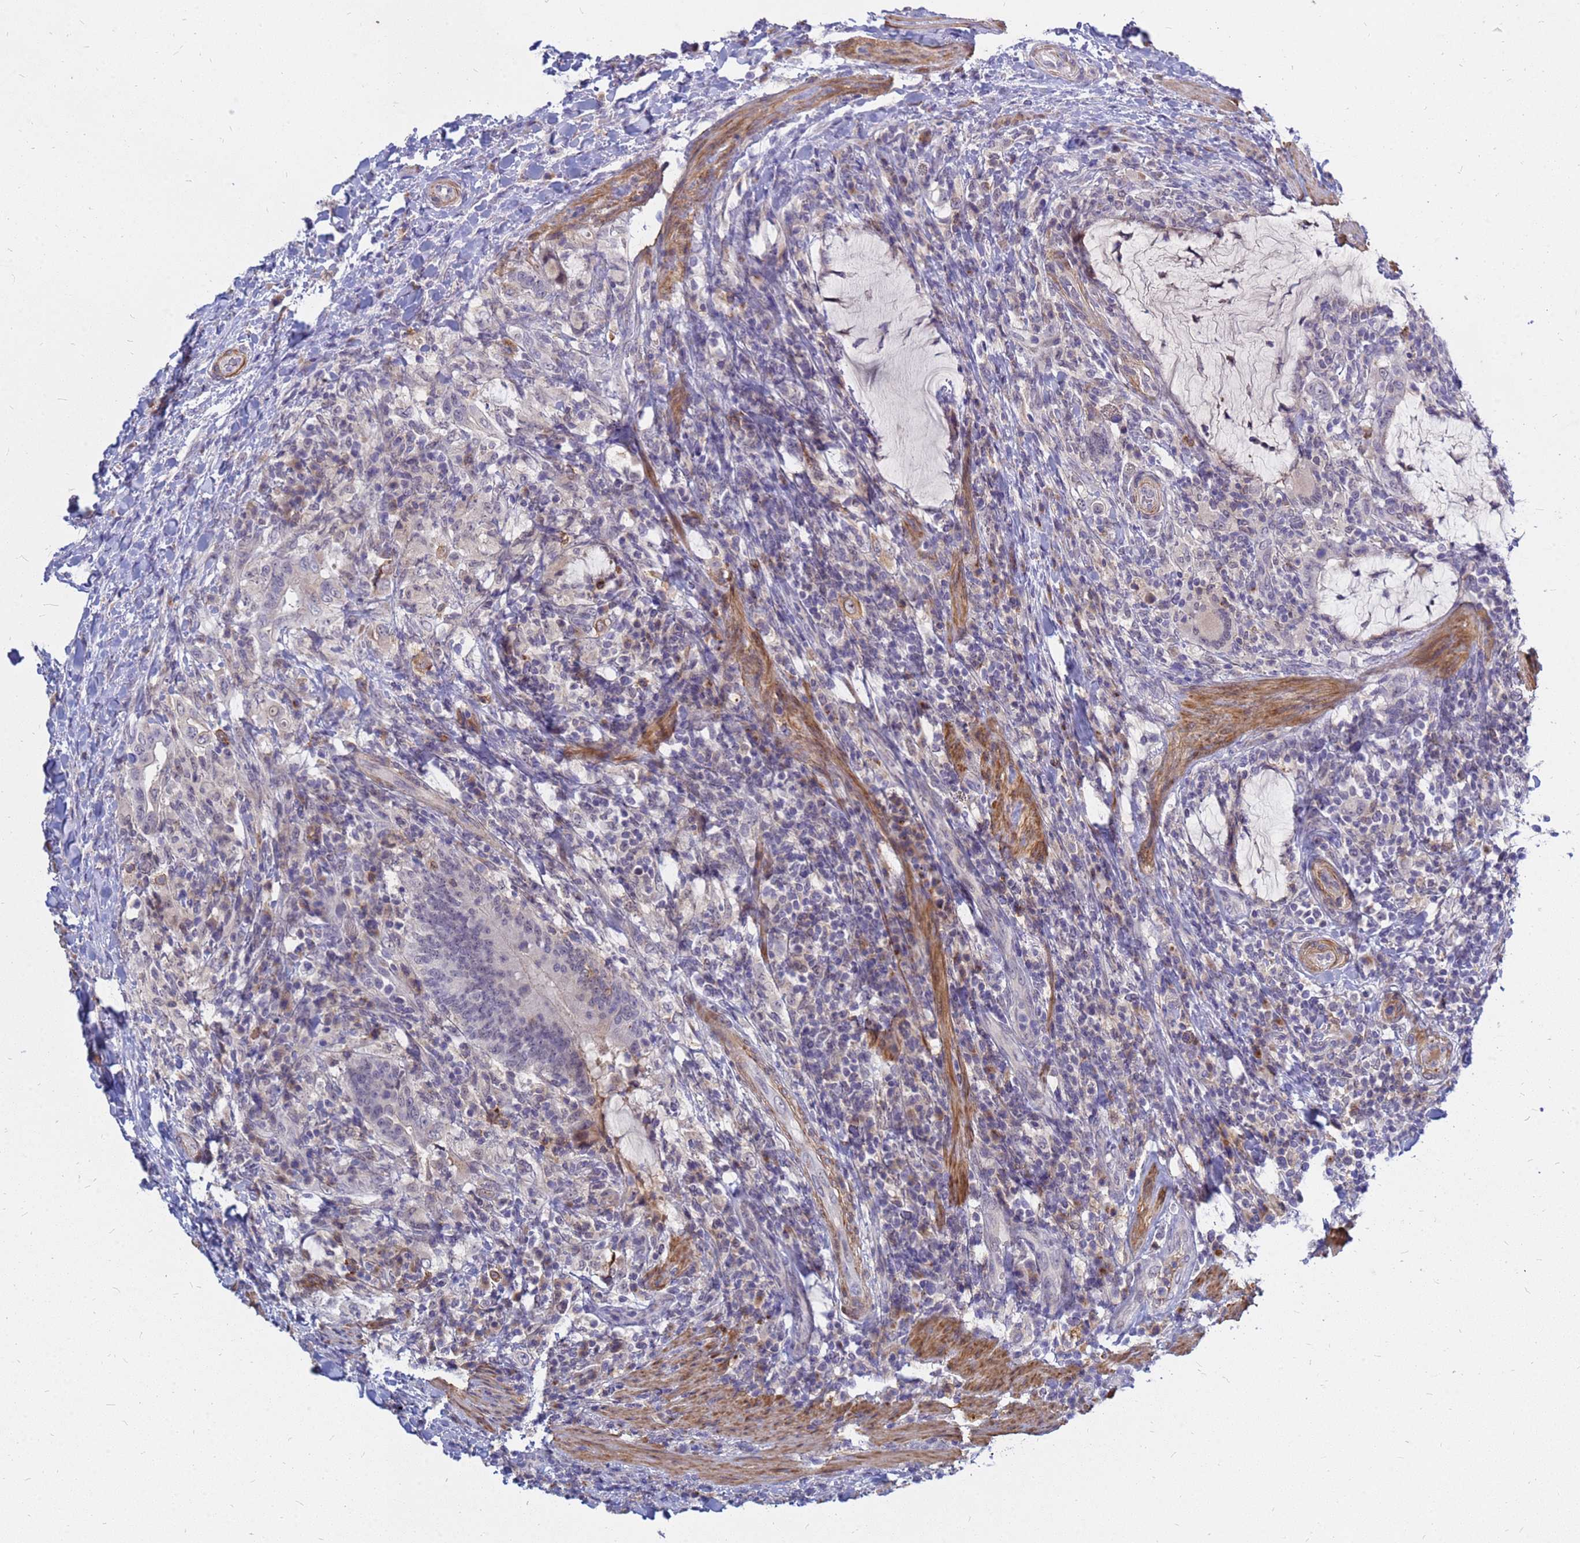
{"staining": {"intensity": "weak", "quantity": "<25%", "location": "nuclear"}, "tissue": "colorectal cancer", "cell_type": "Tumor cells", "image_type": "cancer", "snomed": [{"axis": "morphology", "description": "Adenocarcinoma, NOS"}, {"axis": "topography", "description": "Colon"}], "caption": "This micrograph is of colorectal cancer (adenocarcinoma) stained with immunohistochemistry (IHC) to label a protein in brown with the nuclei are counter-stained blue. There is no expression in tumor cells.", "gene": "SRGAP3", "patient": {"sex": "female", "age": 66}}